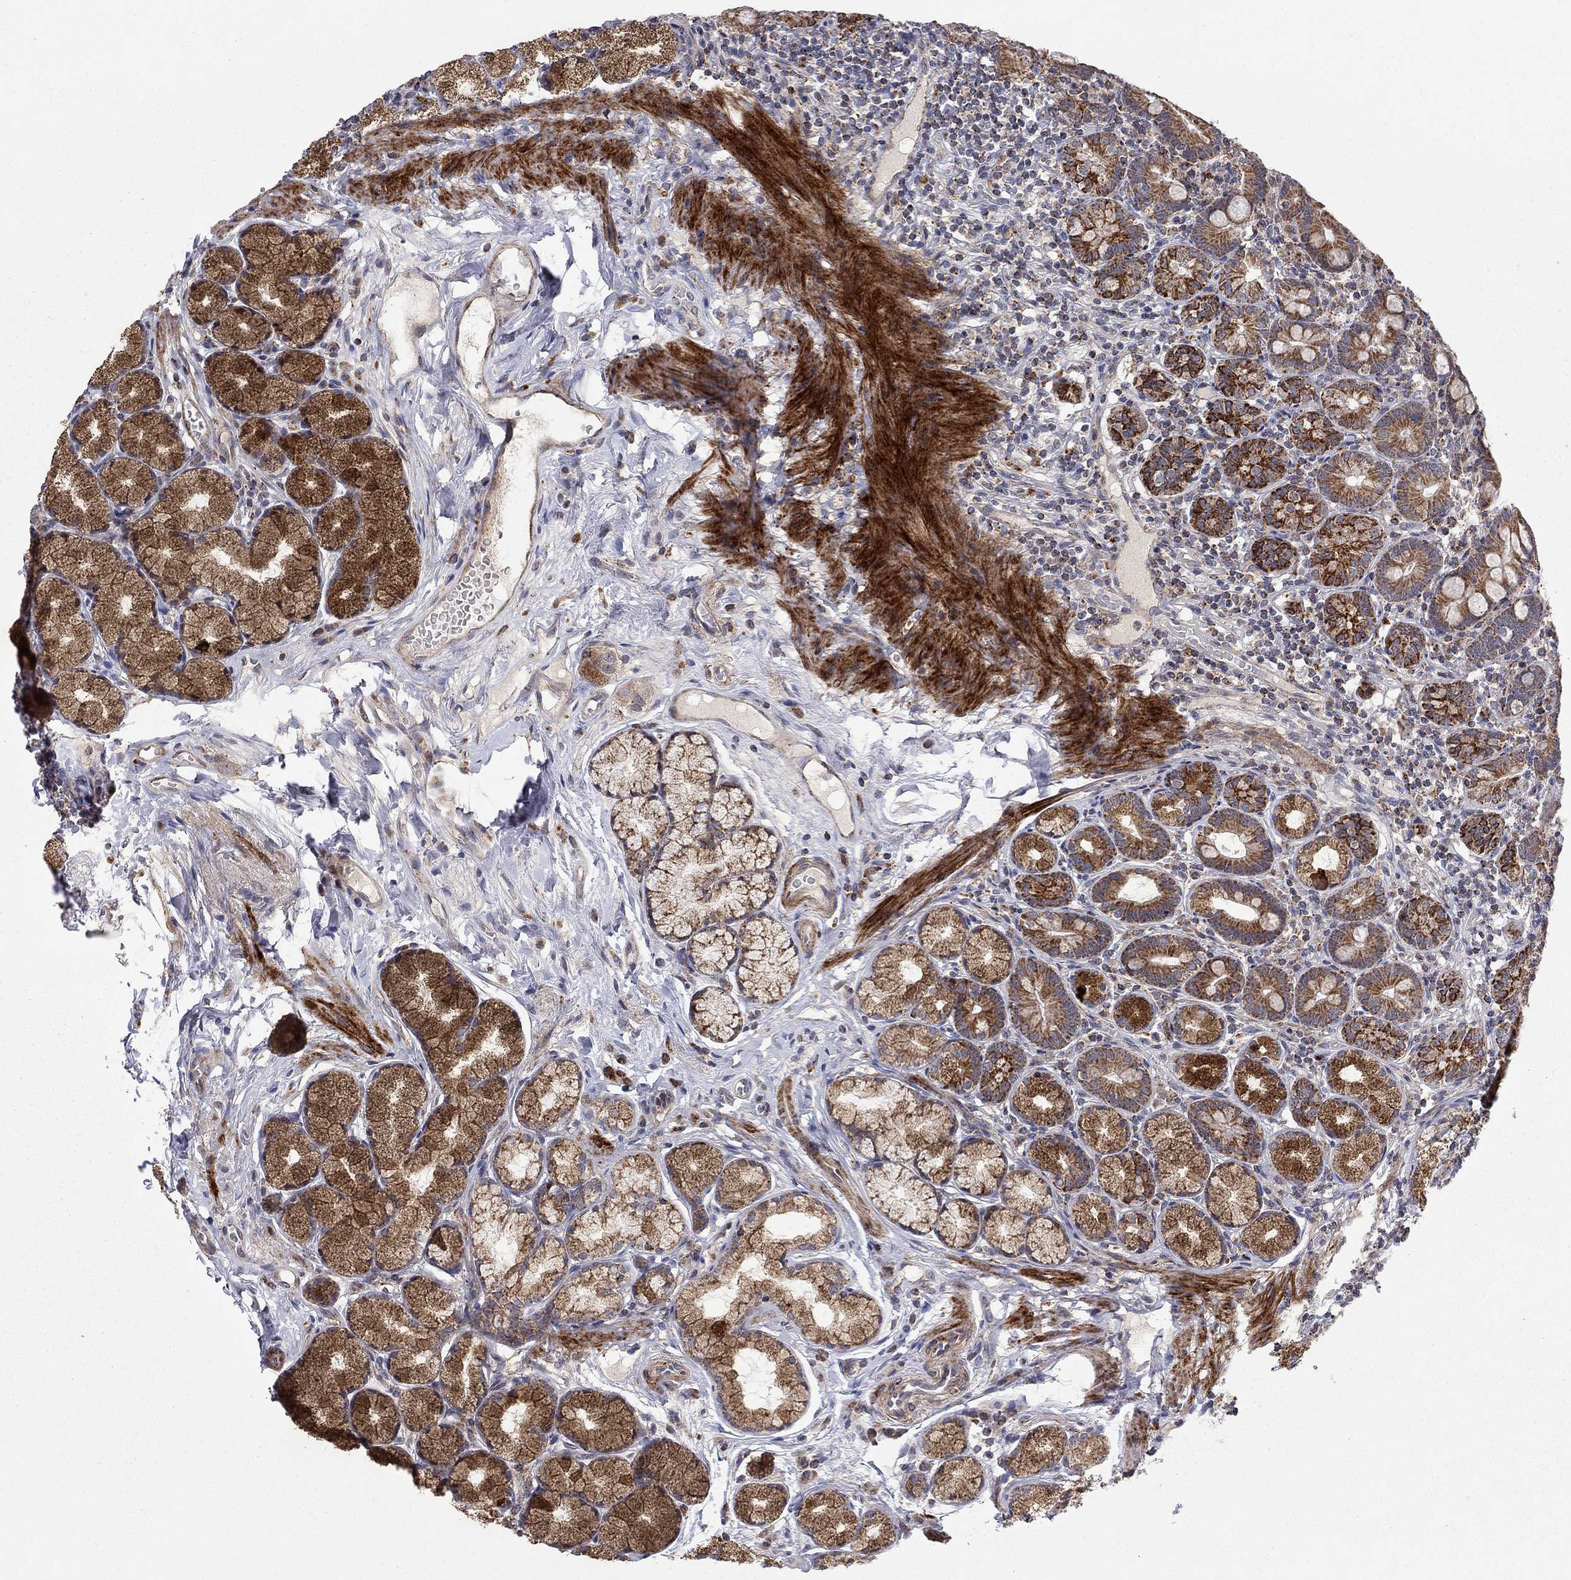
{"staining": {"intensity": "strong", "quantity": "25%-75%", "location": "cytoplasmic/membranous"}, "tissue": "duodenum", "cell_type": "Glandular cells", "image_type": "normal", "snomed": [{"axis": "morphology", "description": "Normal tissue, NOS"}, {"axis": "topography", "description": "Duodenum"}], "caption": "Strong cytoplasmic/membranous protein expression is present in about 25%-75% of glandular cells in duodenum.", "gene": "IDS", "patient": {"sex": "female", "age": 67}}